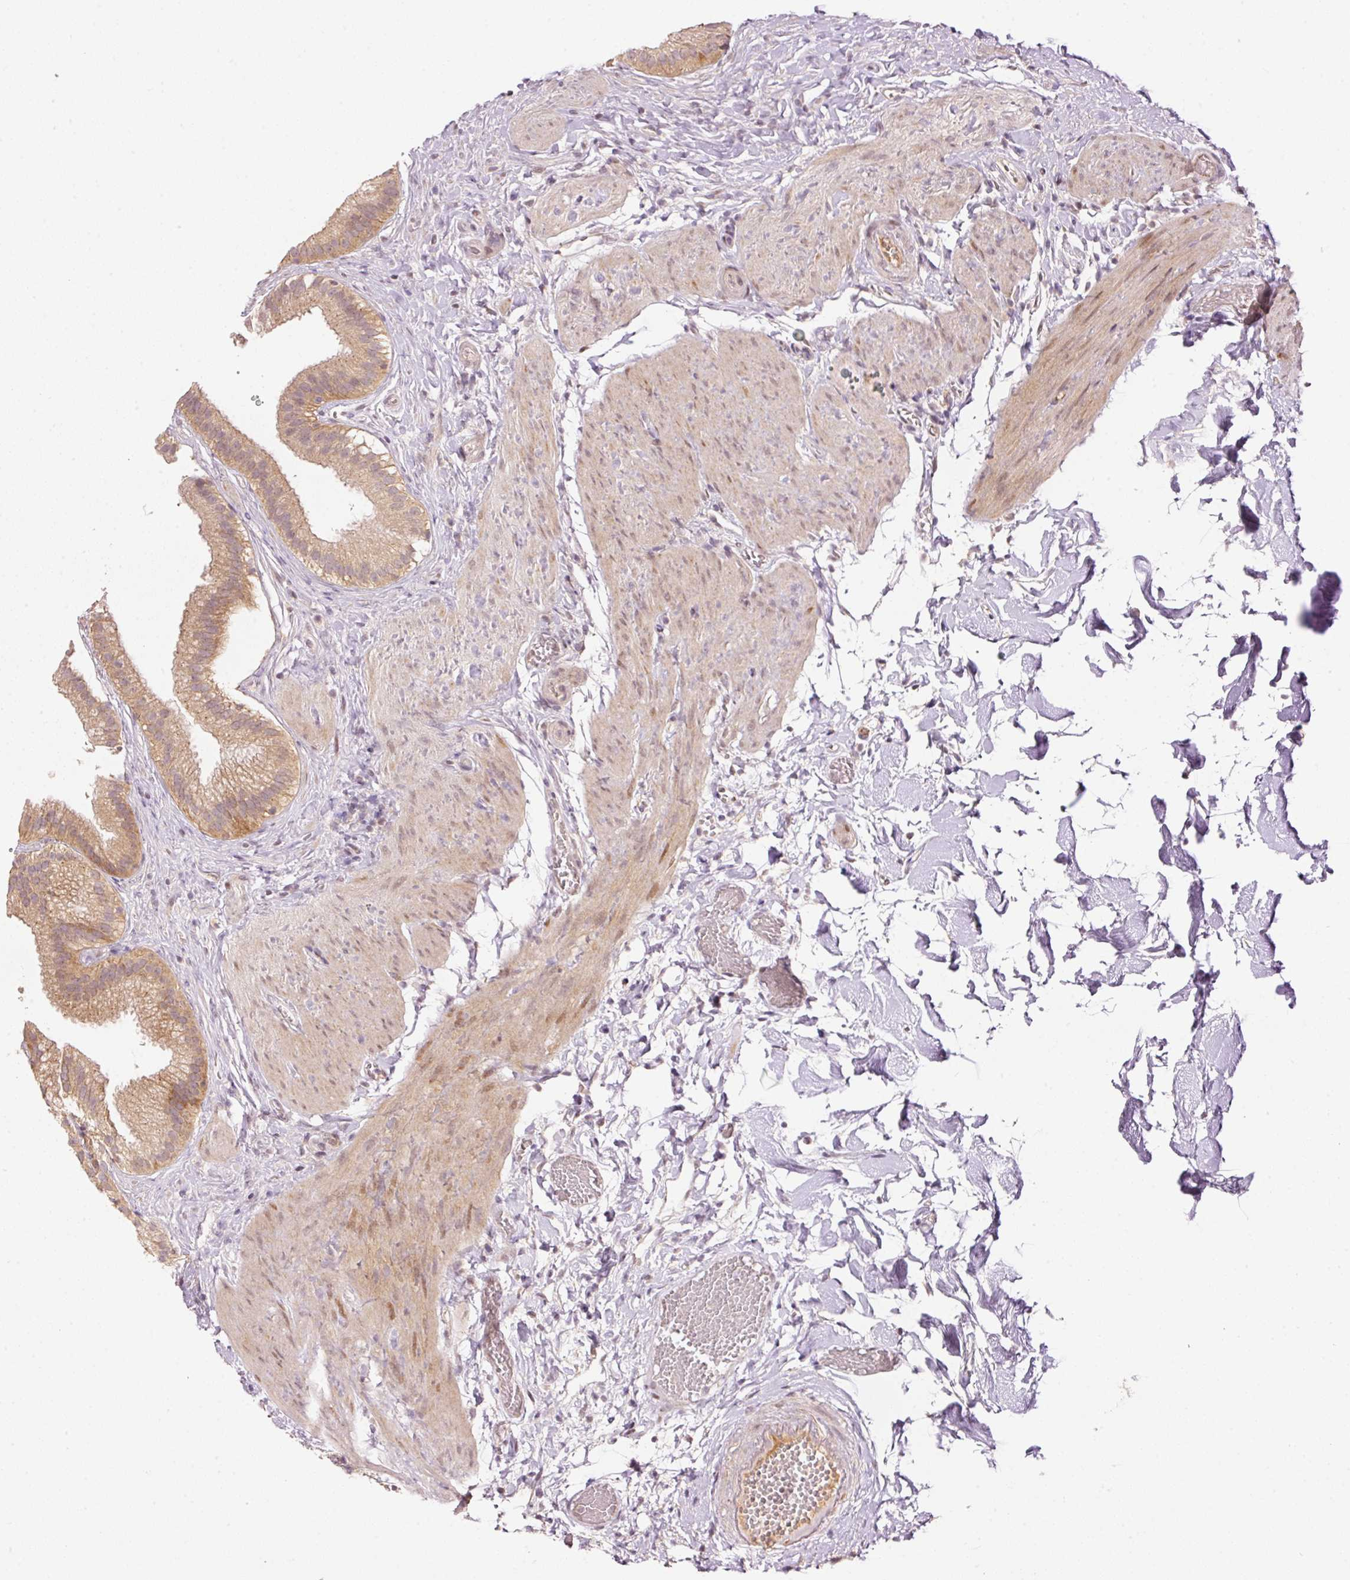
{"staining": {"intensity": "moderate", "quantity": ">75%", "location": "cytoplasmic/membranous"}, "tissue": "gallbladder", "cell_type": "Glandular cells", "image_type": "normal", "snomed": [{"axis": "morphology", "description": "Normal tissue, NOS"}, {"axis": "topography", "description": "Gallbladder"}], "caption": "Normal gallbladder was stained to show a protein in brown. There is medium levels of moderate cytoplasmic/membranous expression in about >75% of glandular cells.", "gene": "PCDHB1", "patient": {"sex": "female", "age": 63}}